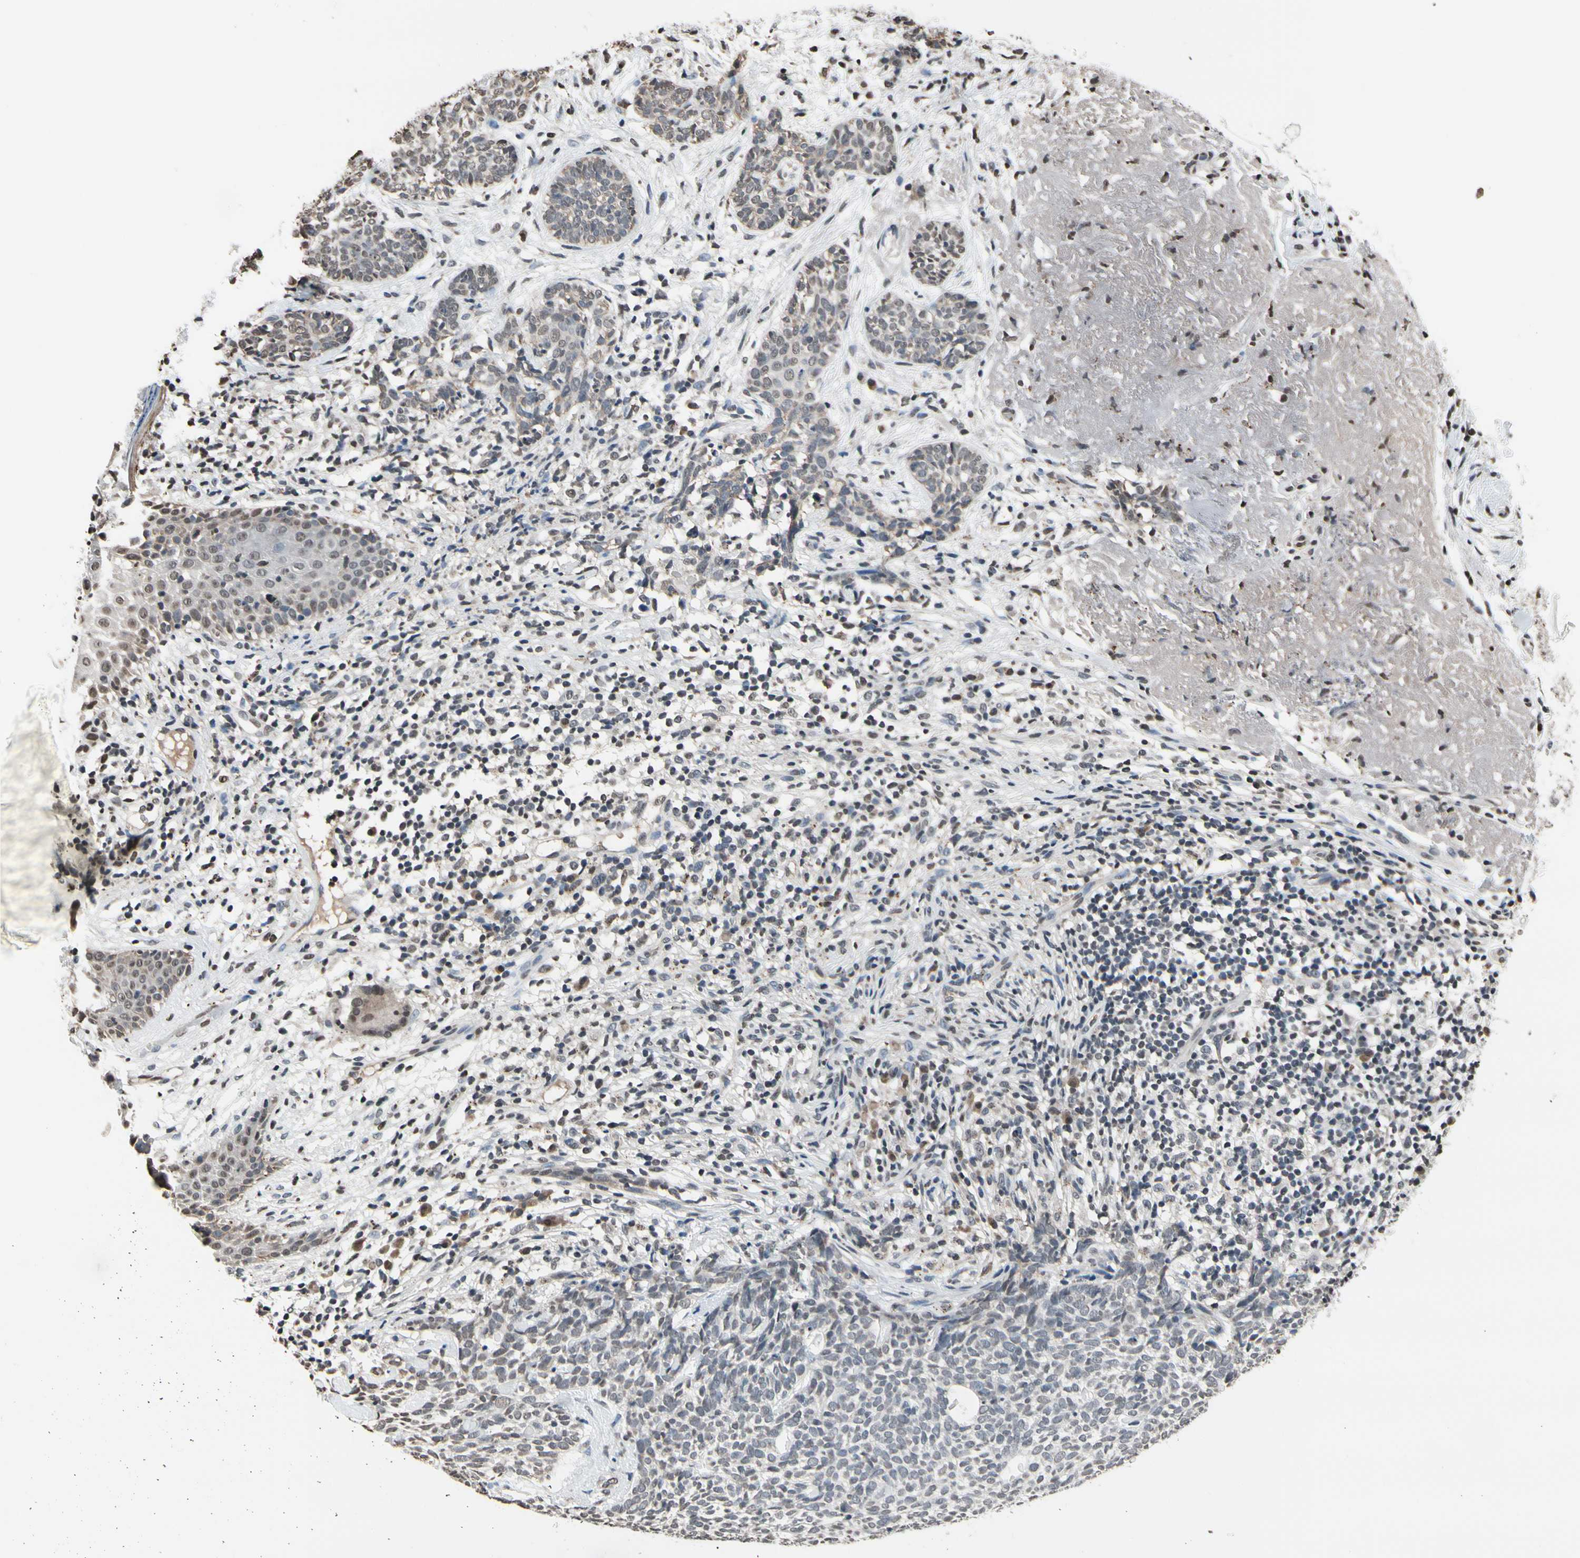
{"staining": {"intensity": "negative", "quantity": "none", "location": "none"}, "tissue": "skin cancer", "cell_type": "Tumor cells", "image_type": "cancer", "snomed": [{"axis": "morphology", "description": "Basal cell carcinoma"}, {"axis": "topography", "description": "Skin"}], "caption": "There is no significant staining in tumor cells of basal cell carcinoma (skin).", "gene": "HIPK2", "patient": {"sex": "female", "age": 84}}